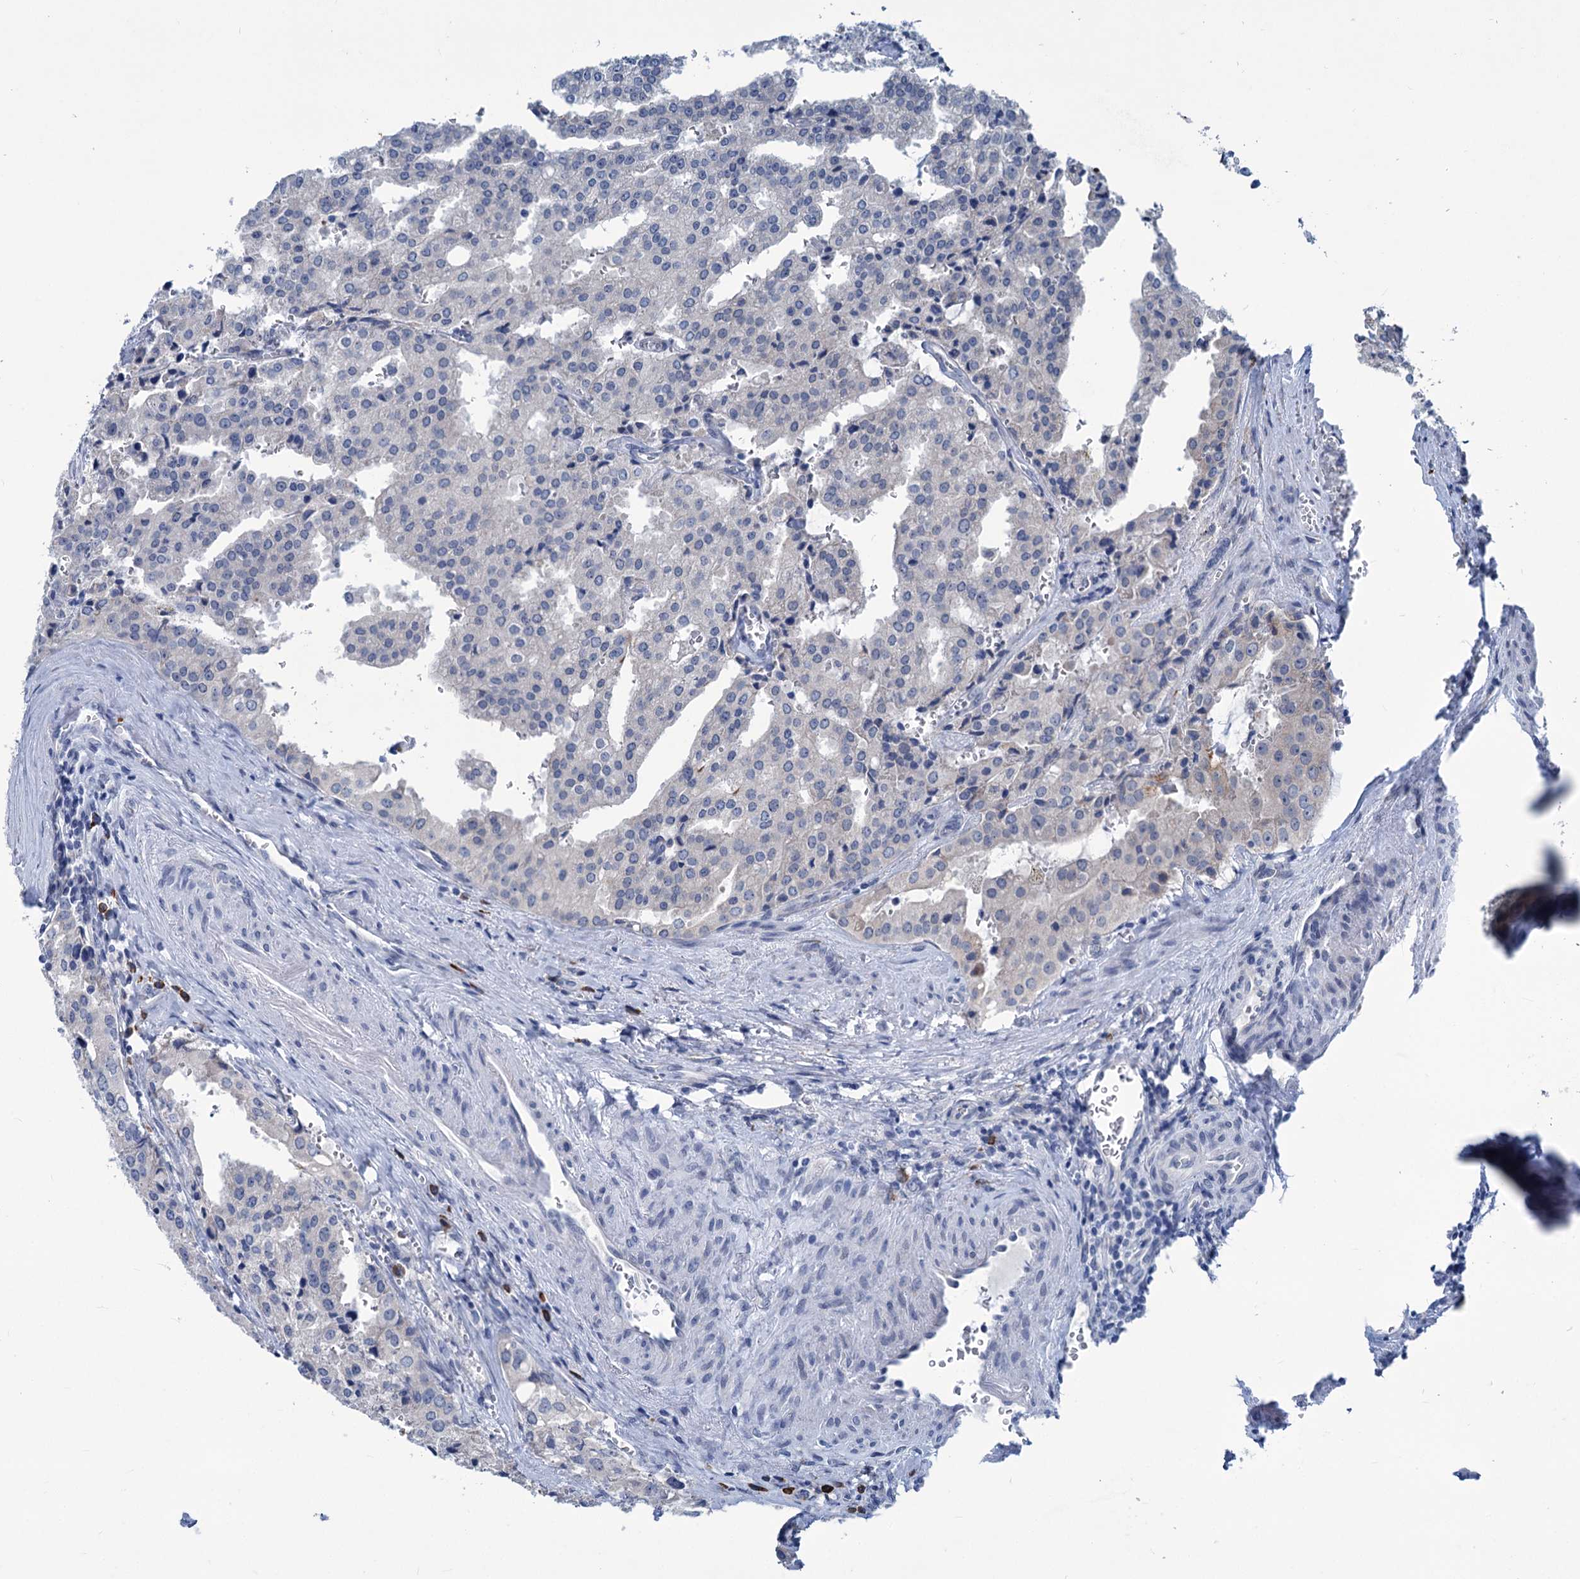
{"staining": {"intensity": "negative", "quantity": "none", "location": "none"}, "tissue": "prostate cancer", "cell_type": "Tumor cells", "image_type": "cancer", "snomed": [{"axis": "morphology", "description": "Adenocarcinoma, High grade"}, {"axis": "topography", "description": "Prostate"}], "caption": "The immunohistochemistry micrograph has no significant staining in tumor cells of prostate cancer tissue.", "gene": "NEU3", "patient": {"sex": "male", "age": 68}}